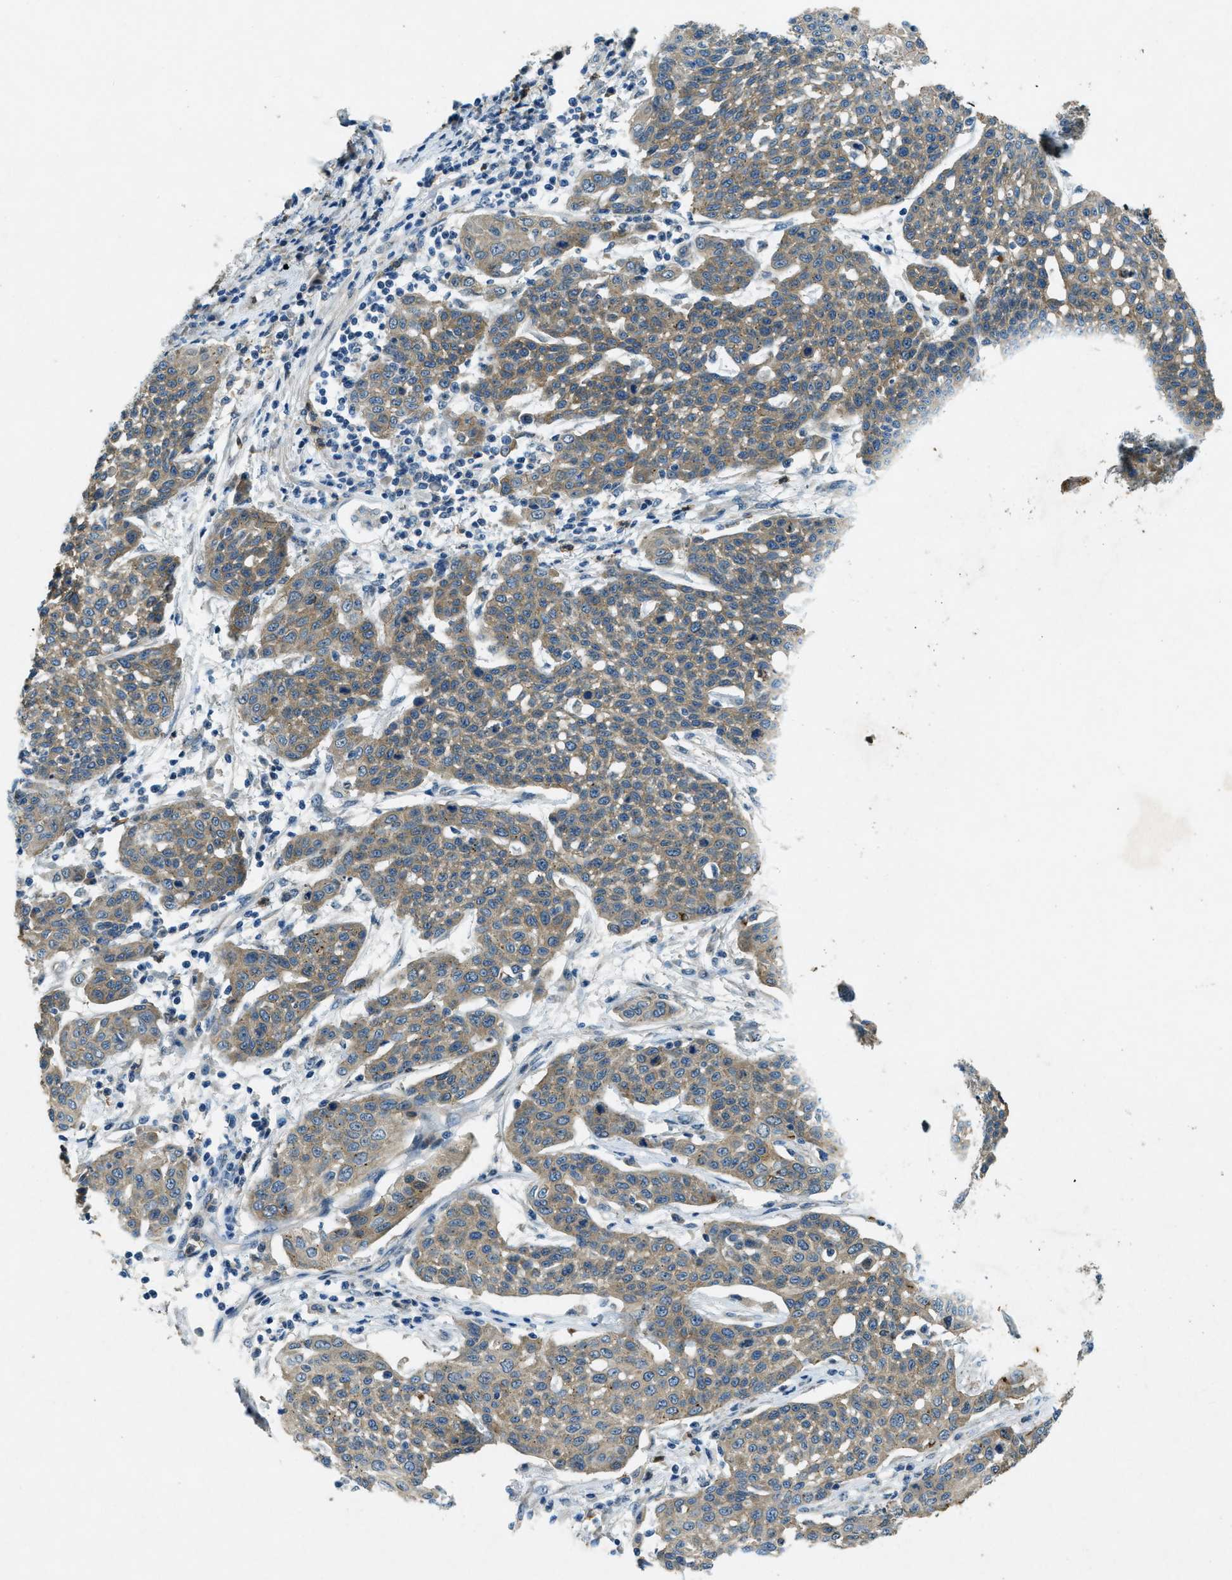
{"staining": {"intensity": "weak", "quantity": ">75%", "location": "cytoplasmic/membranous"}, "tissue": "cervical cancer", "cell_type": "Tumor cells", "image_type": "cancer", "snomed": [{"axis": "morphology", "description": "Squamous cell carcinoma, NOS"}, {"axis": "topography", "description": "Cervix"}], "caption": "Cervical cancer tissue demonstrates weak cytoplasmic/membranous staining in approximately >75% of tumor cells", "gene": "SNX14", "patient": {"sex": "female", "age": 34}}